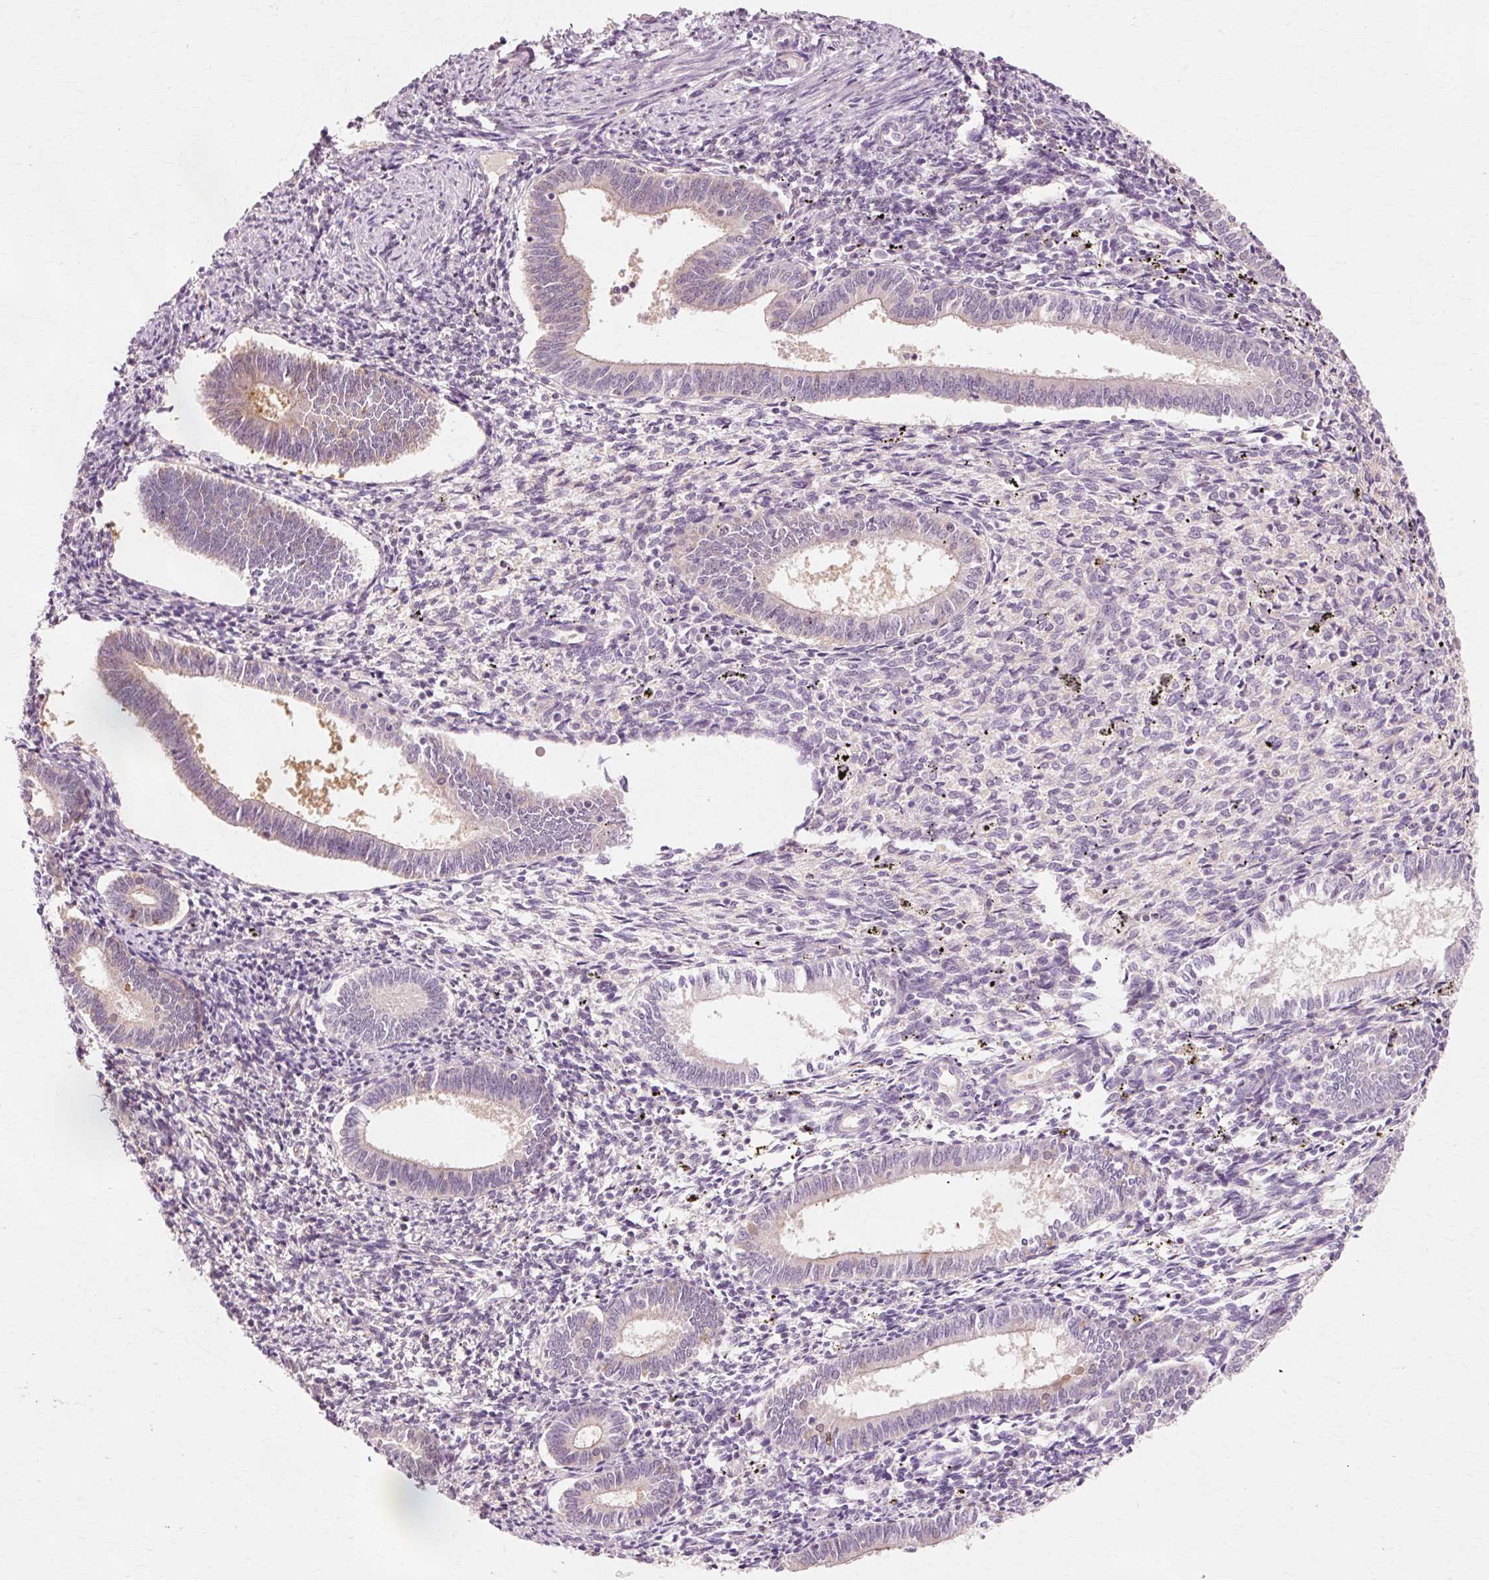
{"staining": {"intensity": "negative", "quantity": "none", "location": "none"}, "tissue": "endometrium", "cell_type": "Cells in endometrial stroma", "image_type": "normal", "snomed": [{"axis": "morphology", "description": "Normal tissue, NOS"}, {"axis": "topography", "description": "Endometrium"}], "caption": "There is no significant positivity in cells in endometrial stroma of endometrium. (Brightfield microscopy of DAB (3,3'-diaminobenzidine) immunohistochemistry (IHC) at high magnification).", "gene": "VN1R2", "patient": {"sex": "female", "age": 41}}